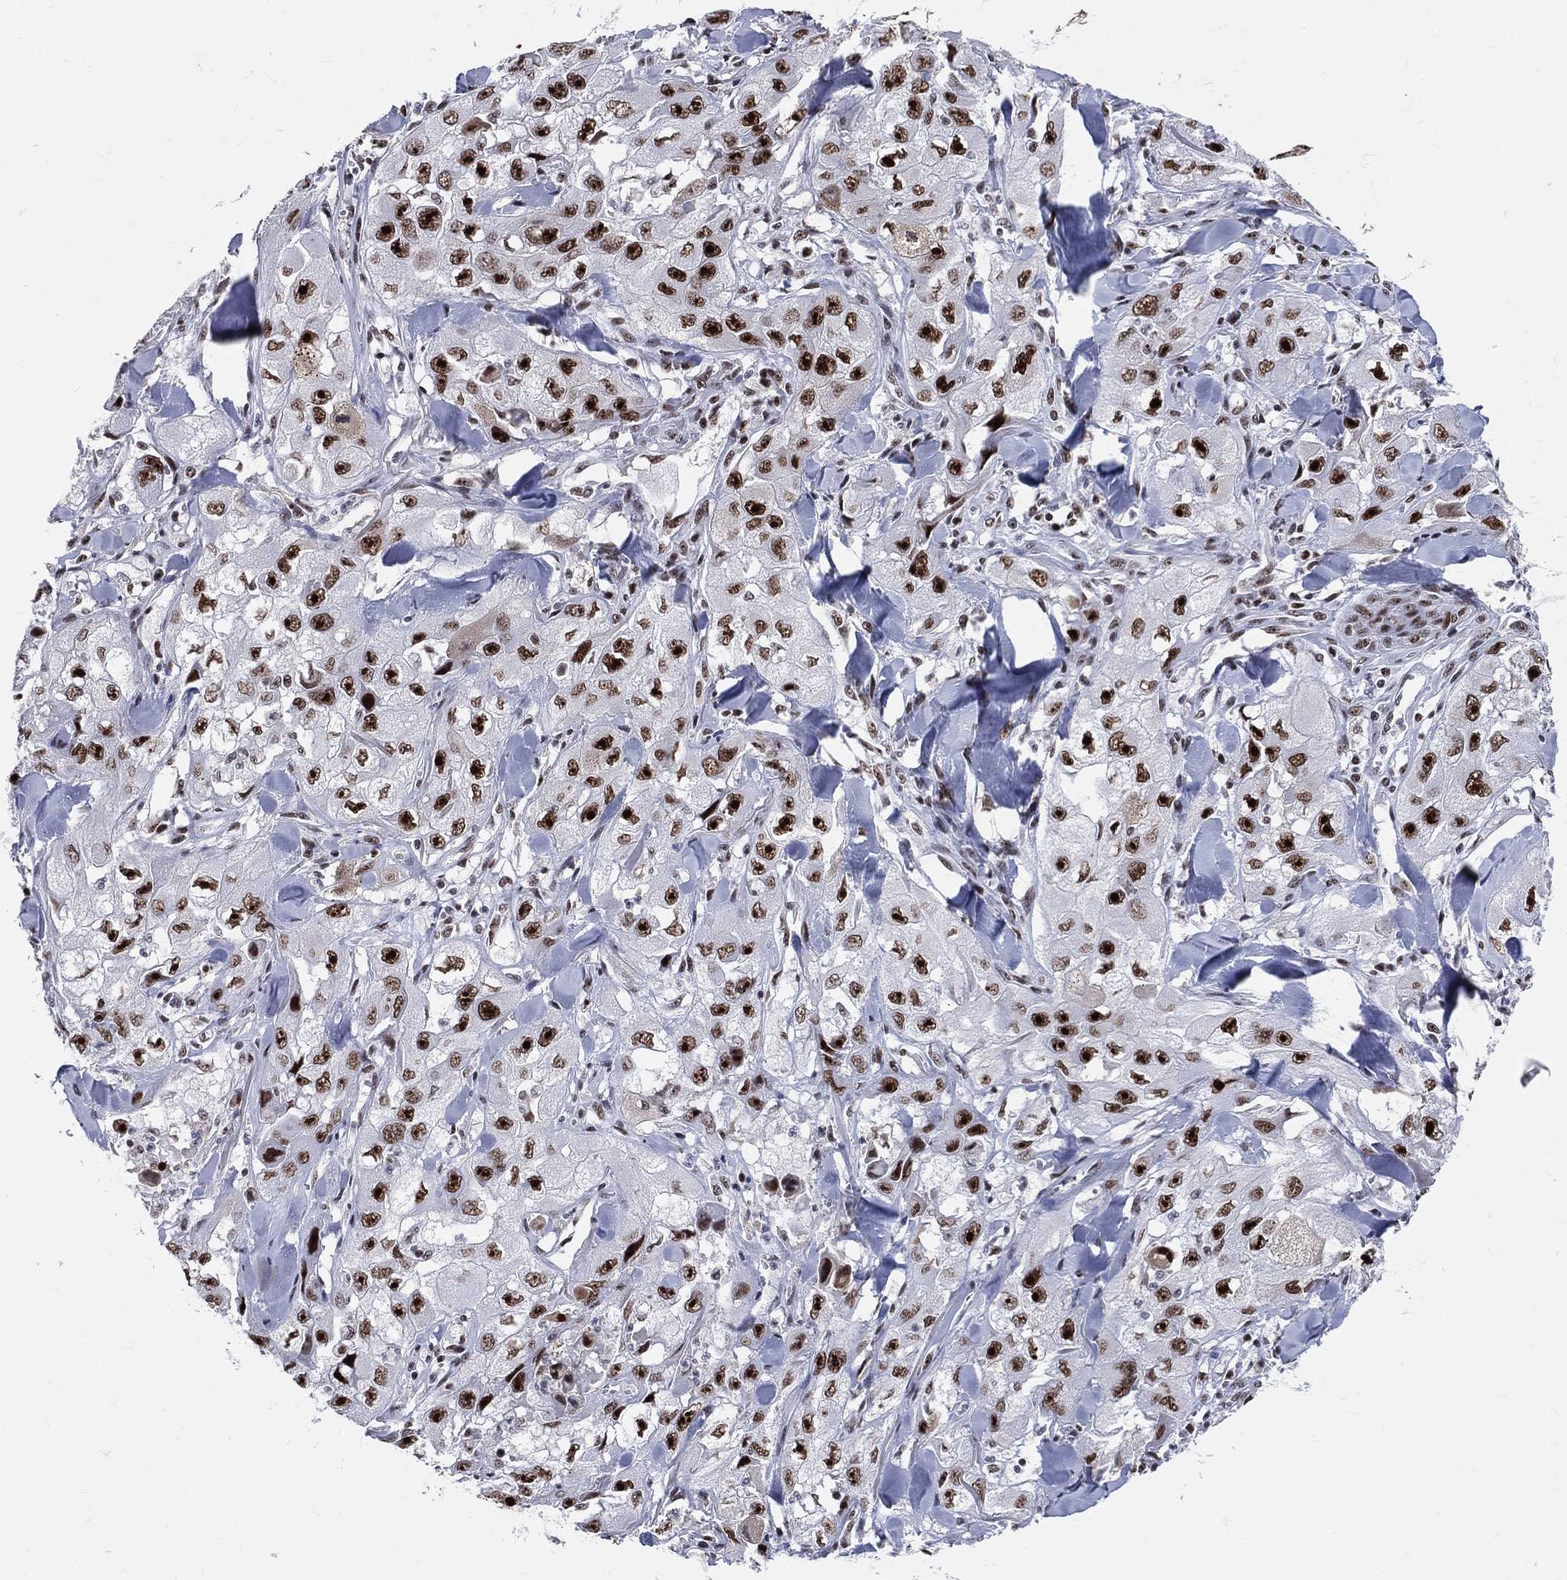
{"staining": {"intensity": "strong", "quantity": ">75%", "location": "nuclear"}, "tissue": "skin cancer", "cell_type": "Tumor cells", "image_type": "cancer", "snomed": [{"axis": "morphology", "description": "Squamous cell carcinoma, NOS"}, {"axis": "topography", "description": "Skin"}, {"axis": "topography", "description": "Subcutis"}], "caption": "The histopathology image displays a brown stain indicating the presence of a protein in the nuclear of tumor cells in skin cancer (squamous cell carcinoma). (IHC, brightfield microscopy, high magnification).", "gene": "CDK7", "patient": {"sex": "male", "age": 73}}